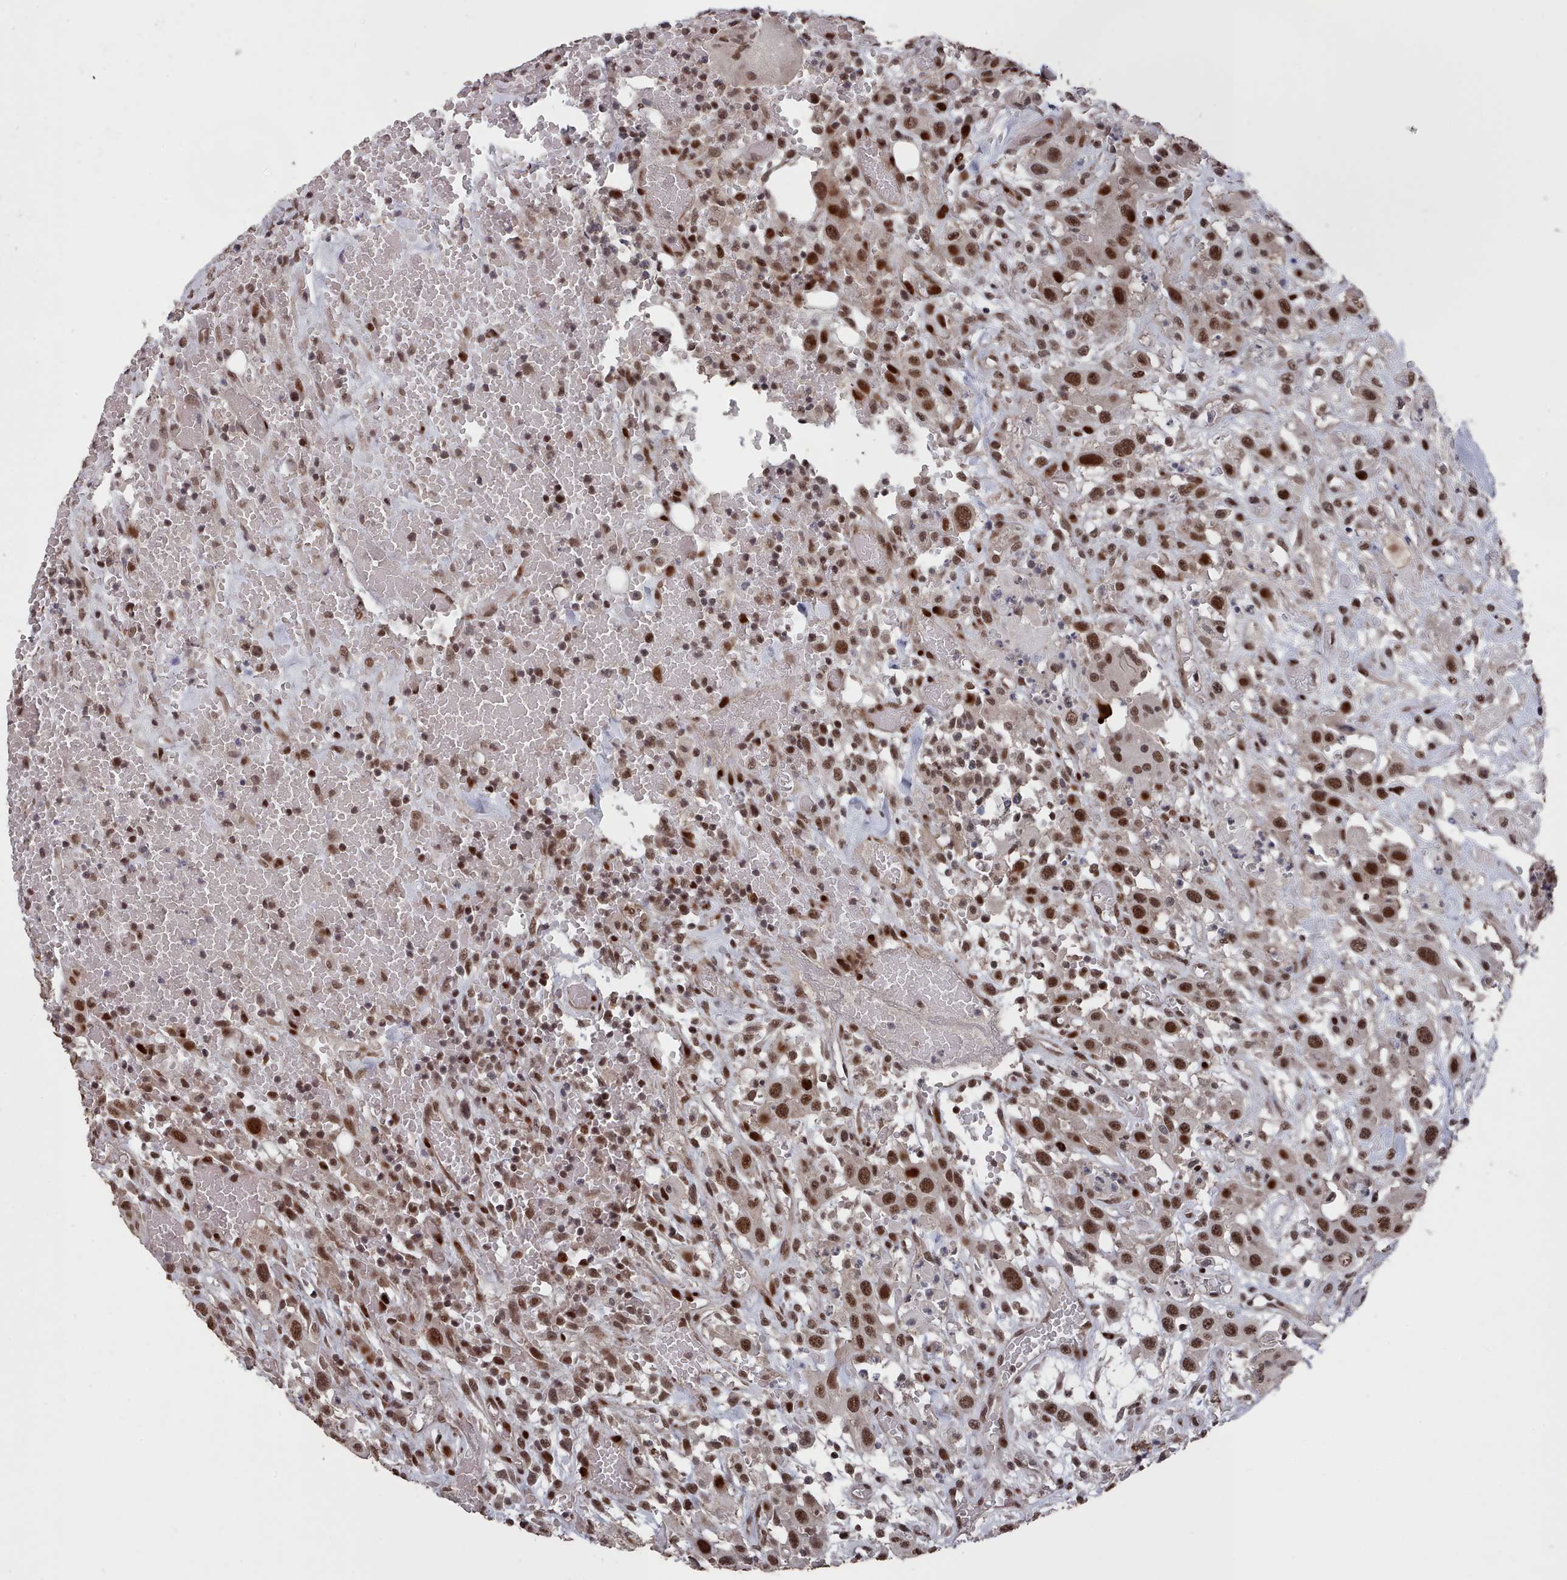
{"staining": {"intensity": "strong", "quantity": ">75%", "location": "nuclear"}, "tissue": "head and neck cancer", "cell_type": "Tumor cells", "image_type": "cancer", "snomed": [{"axis": "morphology", "description": "Squamous cell carcinoma, NOS"}, {"axis": "topography", "description": "Head-Neck"}], "caption": "Immunohistochemistry image of human head and neck cancer stained for a protein (brown), which displays high levels of strong nuclear positivity in approximately >75% of tumor cells.", "gene": "PNRC2", "patient": {"sex": "male", "age": 81}}